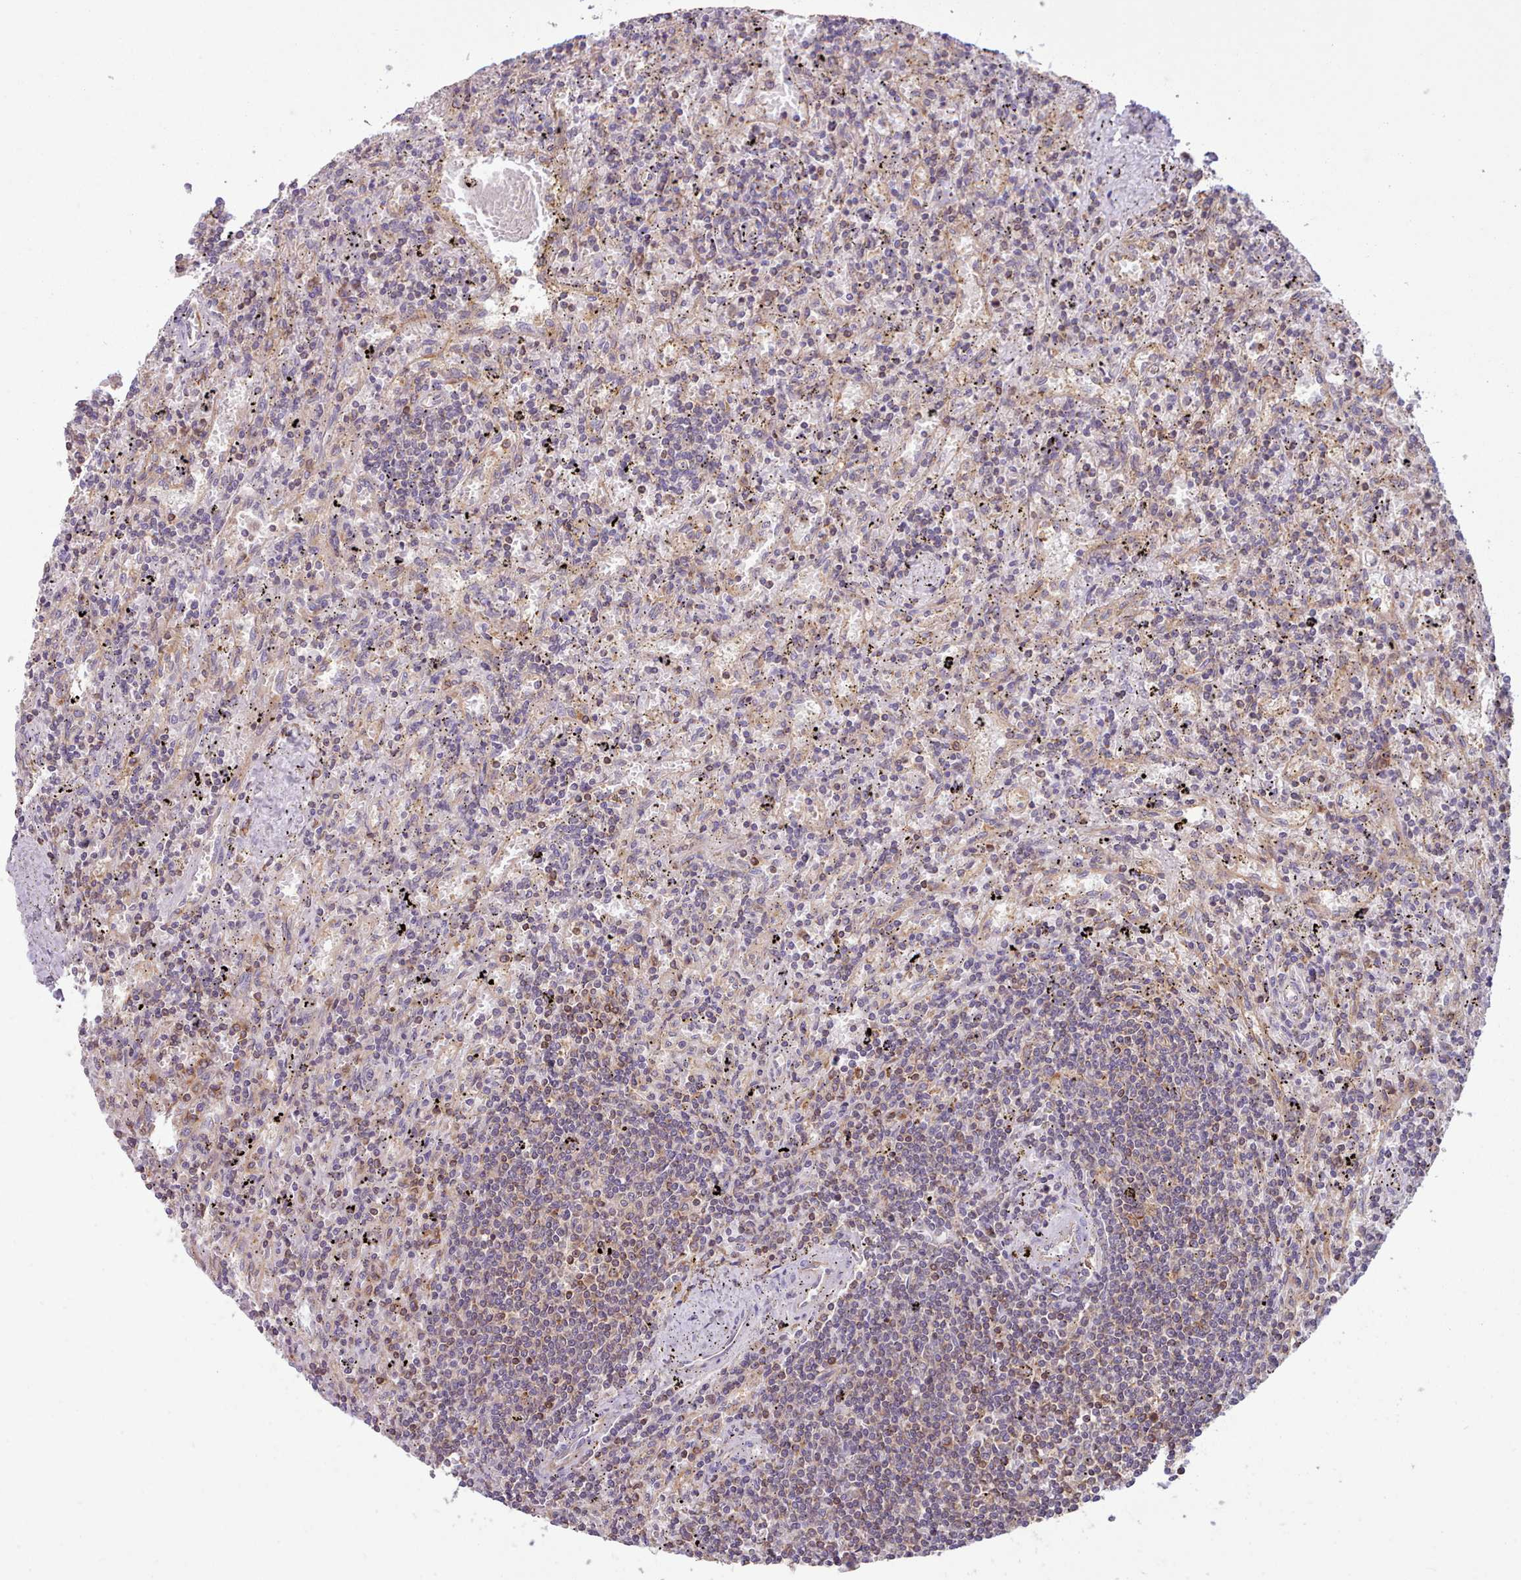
{"staining": {"intensity": "weak", "quantity": "25%-75%", "location": "cytoplasmic/membranous"}, "tissue": "lymphoma", "cell_type": "Tumor cells", "image_type": "cancer", "snomed": [{"axis": "morphology", "description": "Malignant lymphoma, non-Hodgkin's type, Low grade"}, {"axis": "topography", "description": "Spleen"}], "caption": "A high-resolution micrograph shows immunohistochemistry staining of lymphoma, which exhibits weak cytoplasmic/membranous positivity in about 25%-75% of tumor cells.", "gene": "CRYBG1", "patient": {"sex": "male", "age": 76}}